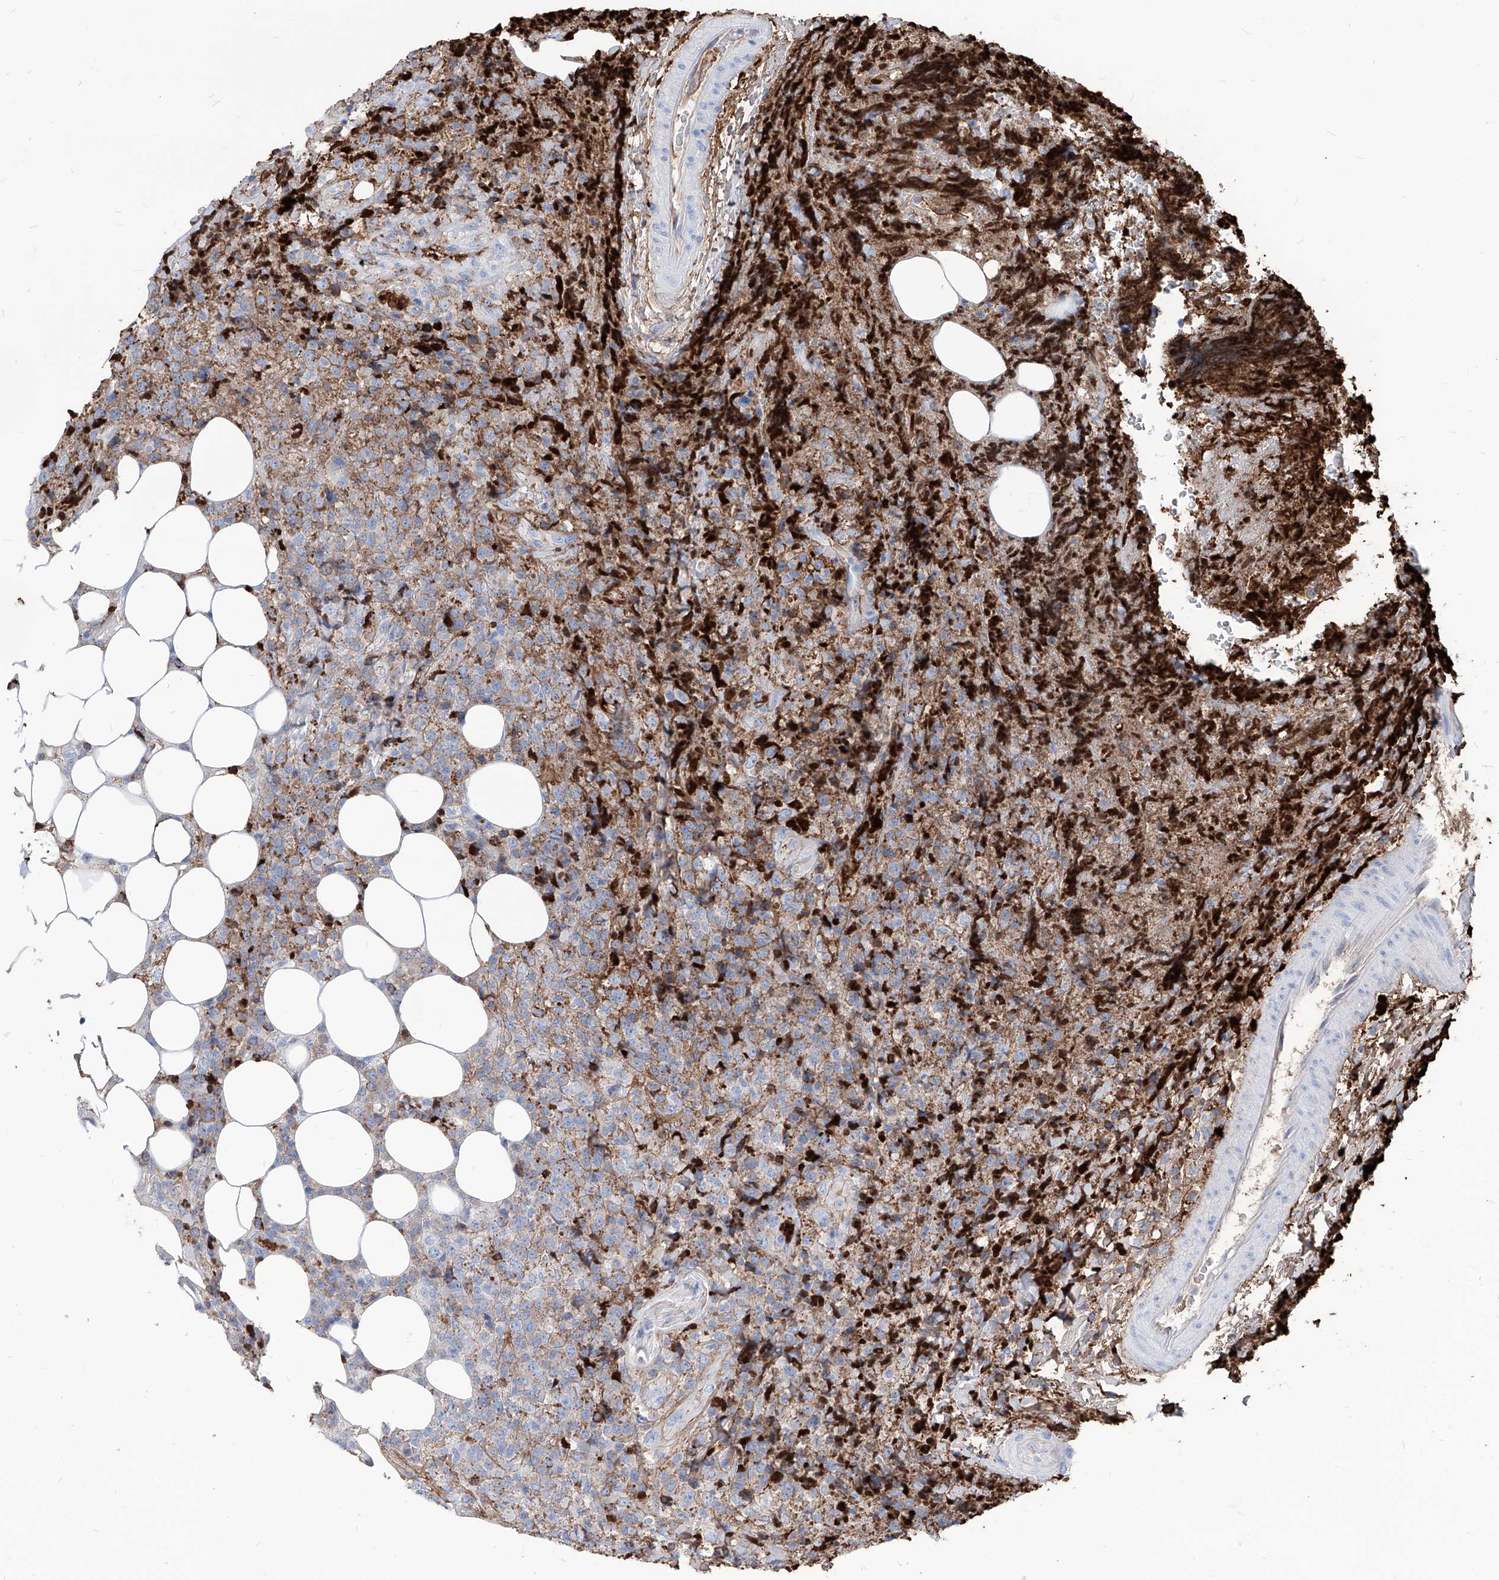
{"staining": {"intensity": "moderate", "quantity": "<25%", "location": "cytoplasmic/membranous"}, "tissue": "lymphoma", "cell_type": "Tumor cells", "image_type": "cancer", "snomed": [{"axis": "morphology", "description": "Malignant lymphoma, non-Hodgkin's type, High grade"}, {"axis": "topography", "description": "Lymph node"}], "caption": "A brown stain highlights moderate cytoplasmic/membranous positivity of a protein in high-grade malignant lymphoma, non-Hodgkin's type tumor cells.", "gene": "AKAP10", "patient": {"sex": "male", "age": 13}}